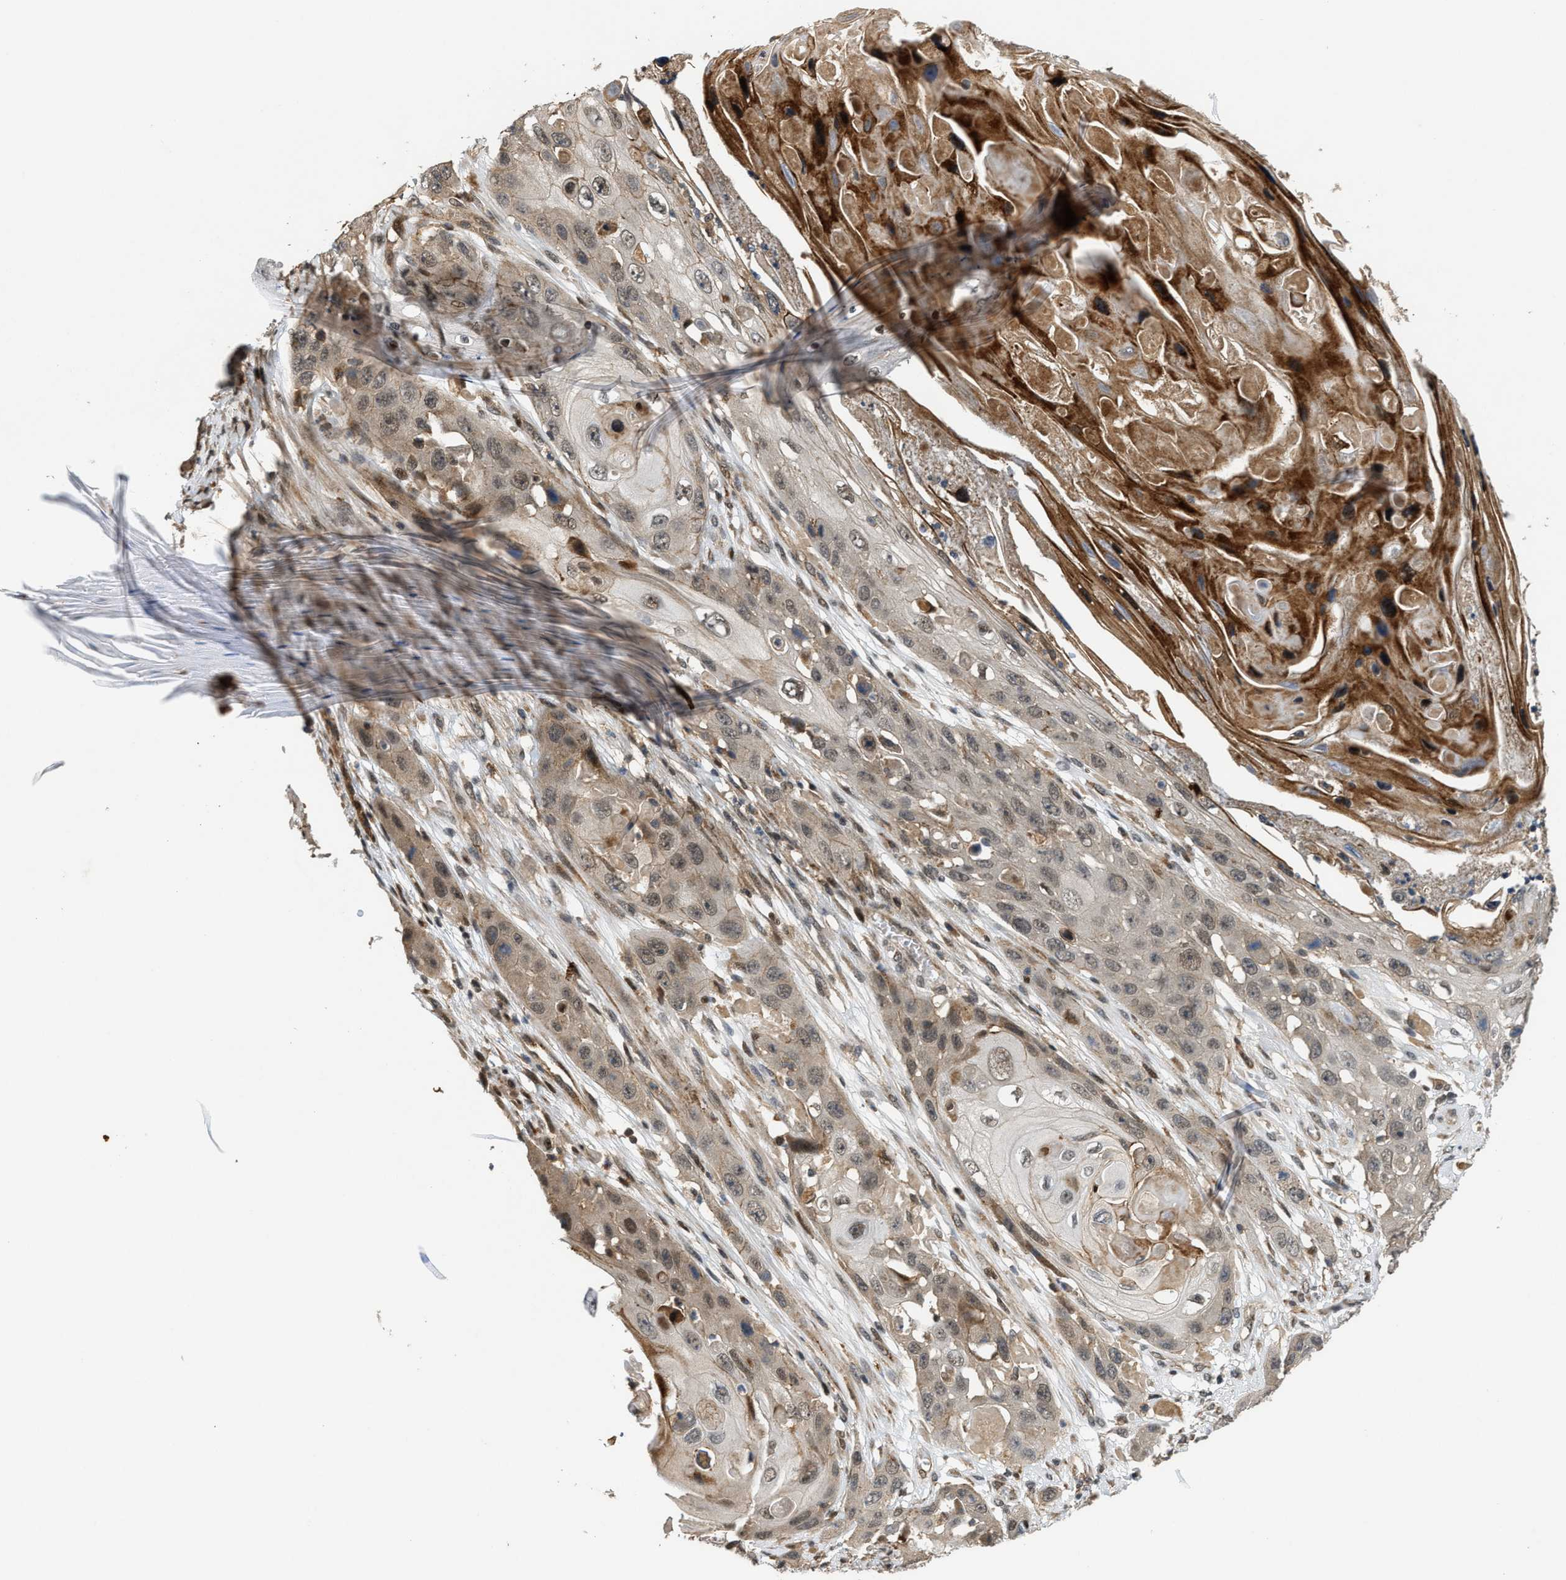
{"staining": {"intensity": "weak", "quantity": "25%-75%", "location": "cytoplasmic/membranous,nuclear"}, "tissue": "skin cancer", "cell_type": "Tumor cells", "image_type": "cancer", "snomed": [{"axis": "morphology", "description": "Squamous cell carcinoma, NOS"}, {"axis": "topography", "description": "Skin"}], "caption": "Skin cancer (squamous cell carcinoma) tissue displays weak cytoplasmic/membranous and nuclear expression in about 25%-75% of tumor cells, visualized by immunohistochemistry.", "gene": "DPF2", "patient": {"sex": "male", "age": 55}}